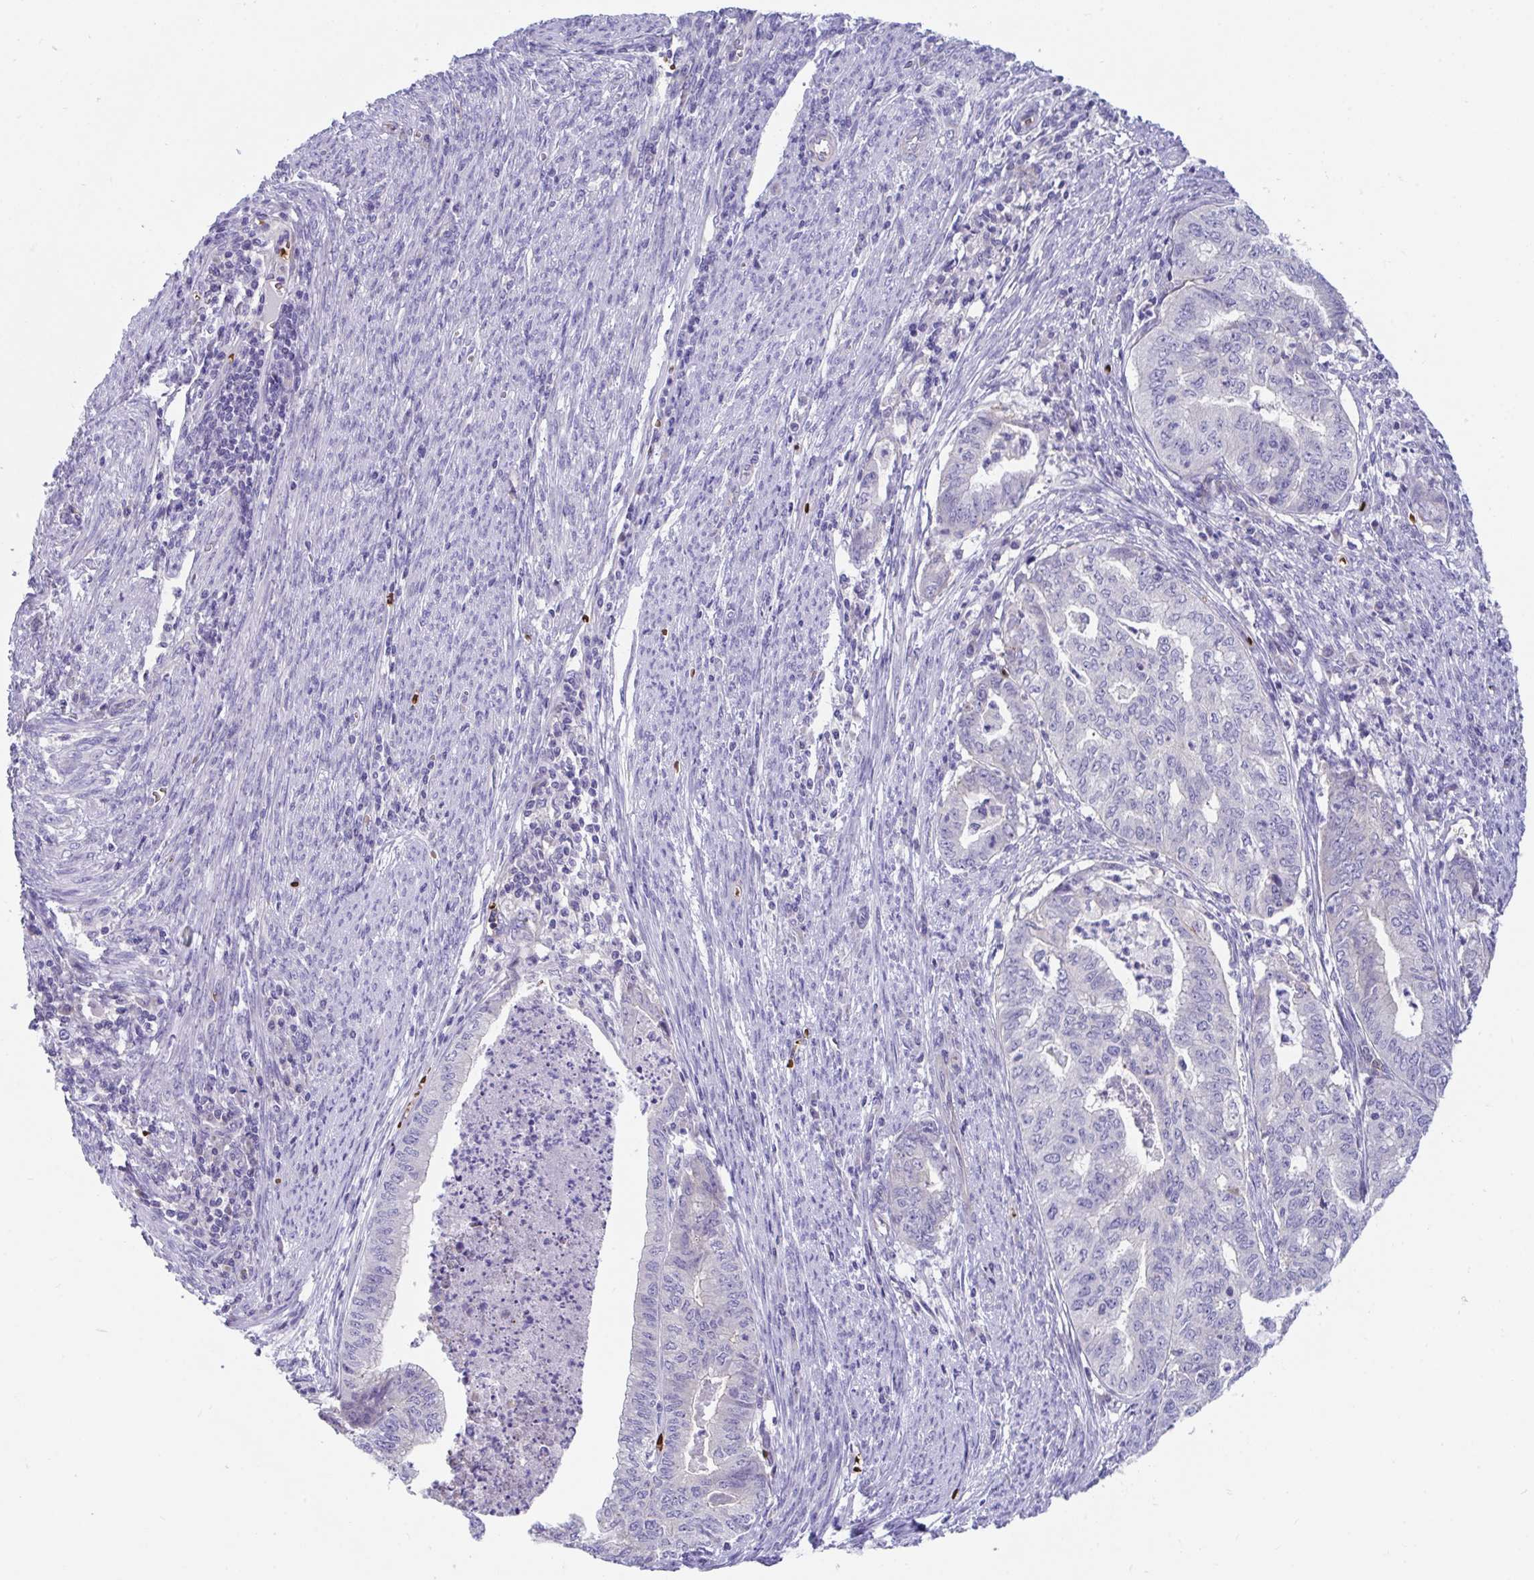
{"staining": {"intensity": "moderate", "quantity": "<25%", "location": "cytoplasmic/membranous"}, "tissue": "endometrial cancer", "cell_type": "Tumor cells", "image_type": "cancer", "snomed": [{"axis": "morphology", "description": "Adenocarcinoma, NOS"}, {"axis": "topography", "description": "Endometrium"}], "caption": "A low amount of moderate cytoplasmic/membranous staining is appreciated in approximately <25% of tumor cells in endometrial adenocarcinoma tissue.", "gene": "TTC30B", "patient": {"sex": "female", "age": 79}}